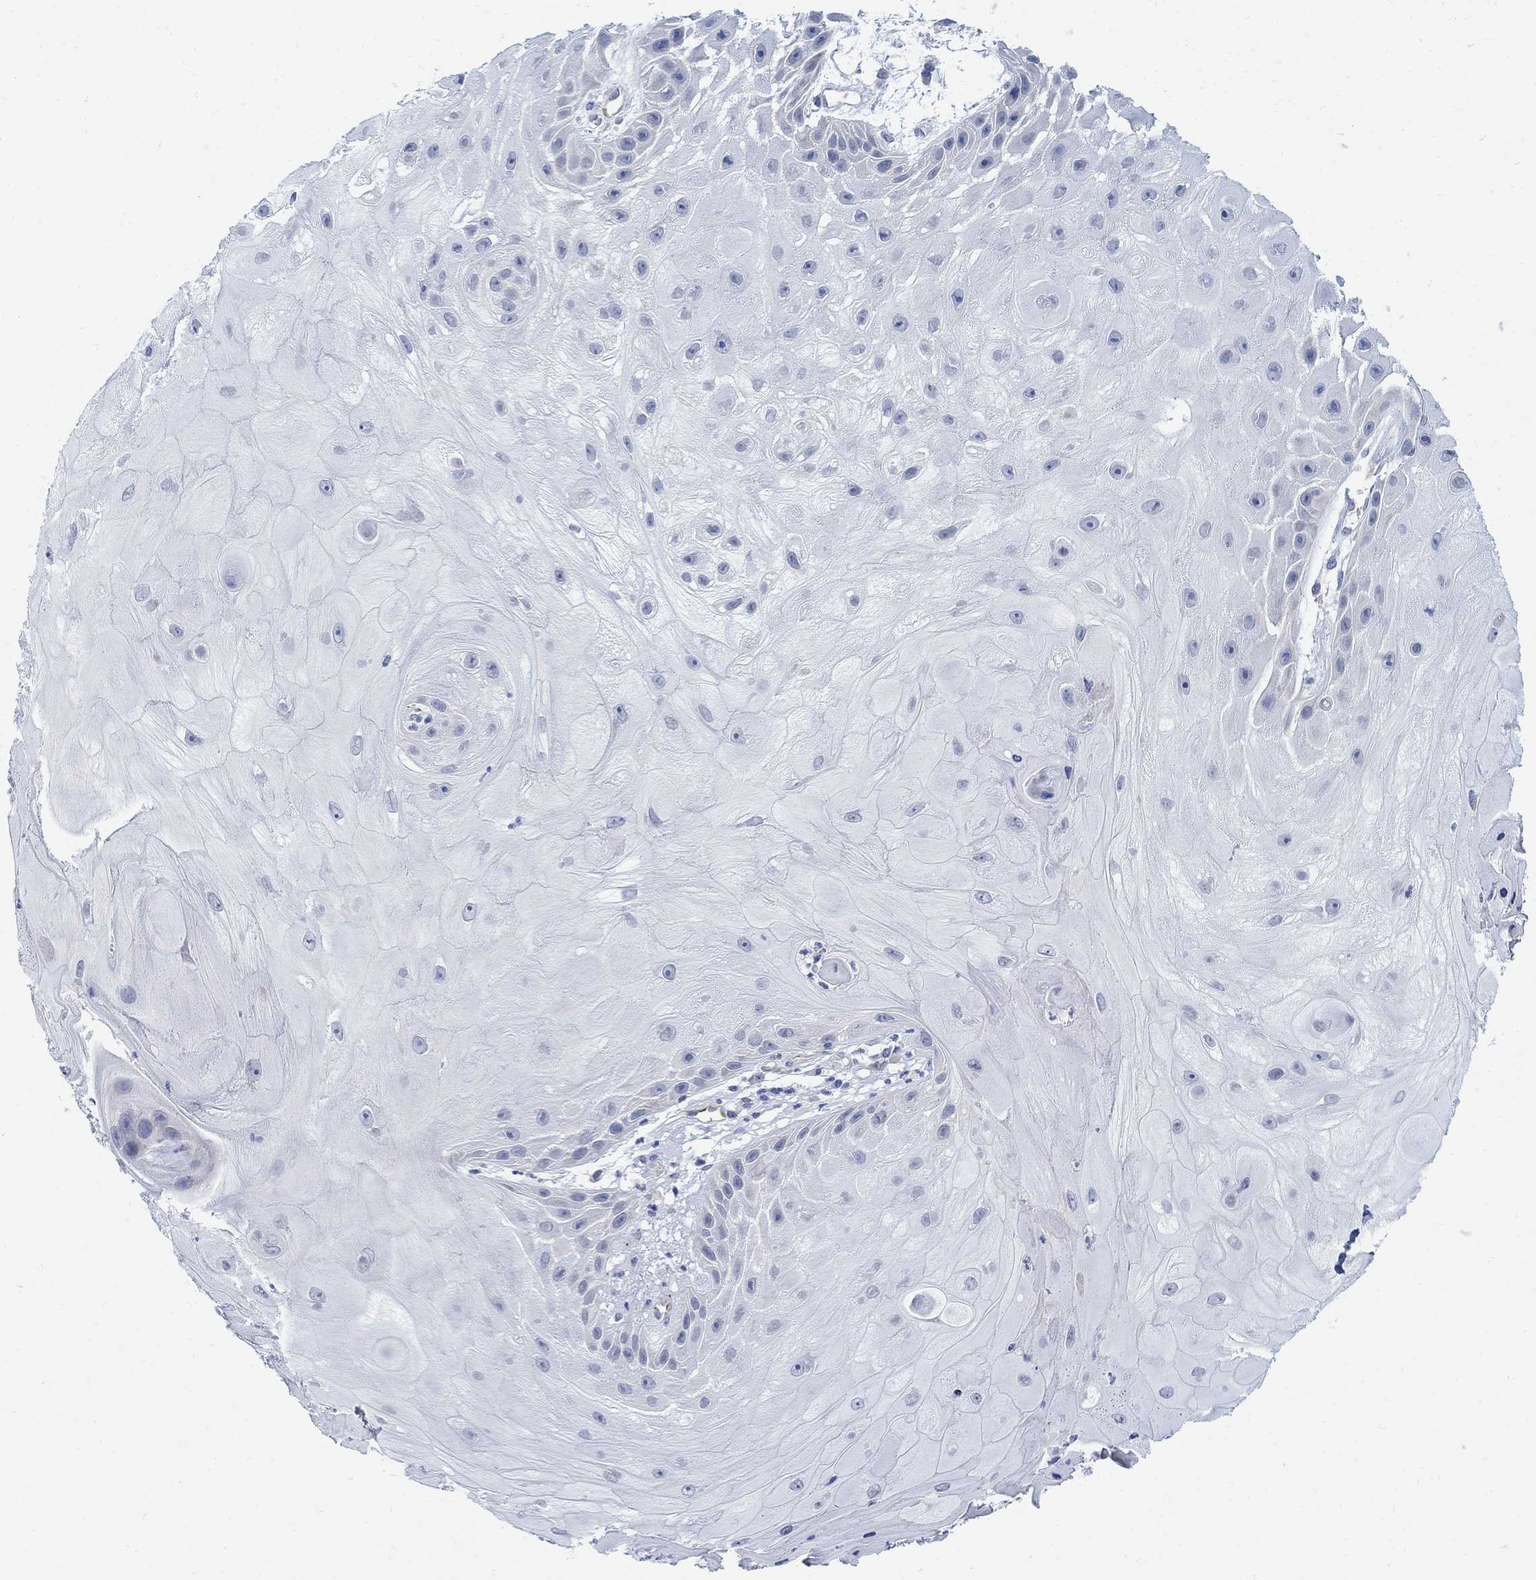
{"staining": {"intensity": "negative", "quantity": "none", "location": "none"}, "tissue": "skin cancer", "cell_type": "Tumor cells", "image_type": "cancer", "snomed": [{"axis": "morphology", "description": "Normal tissue, NOS"}, {"axis": "morphology", "description": "Squamous cell carcinoma, NOS"}, {"axis": "topography", "description": "Skin"}], "caption": "Skin squamous cell carcinoma was stained to show a protein in brown. There is no significant staining in tumor cells.", "gene": "PHF21B", "patient": {"sex": "male", "age": 79}}